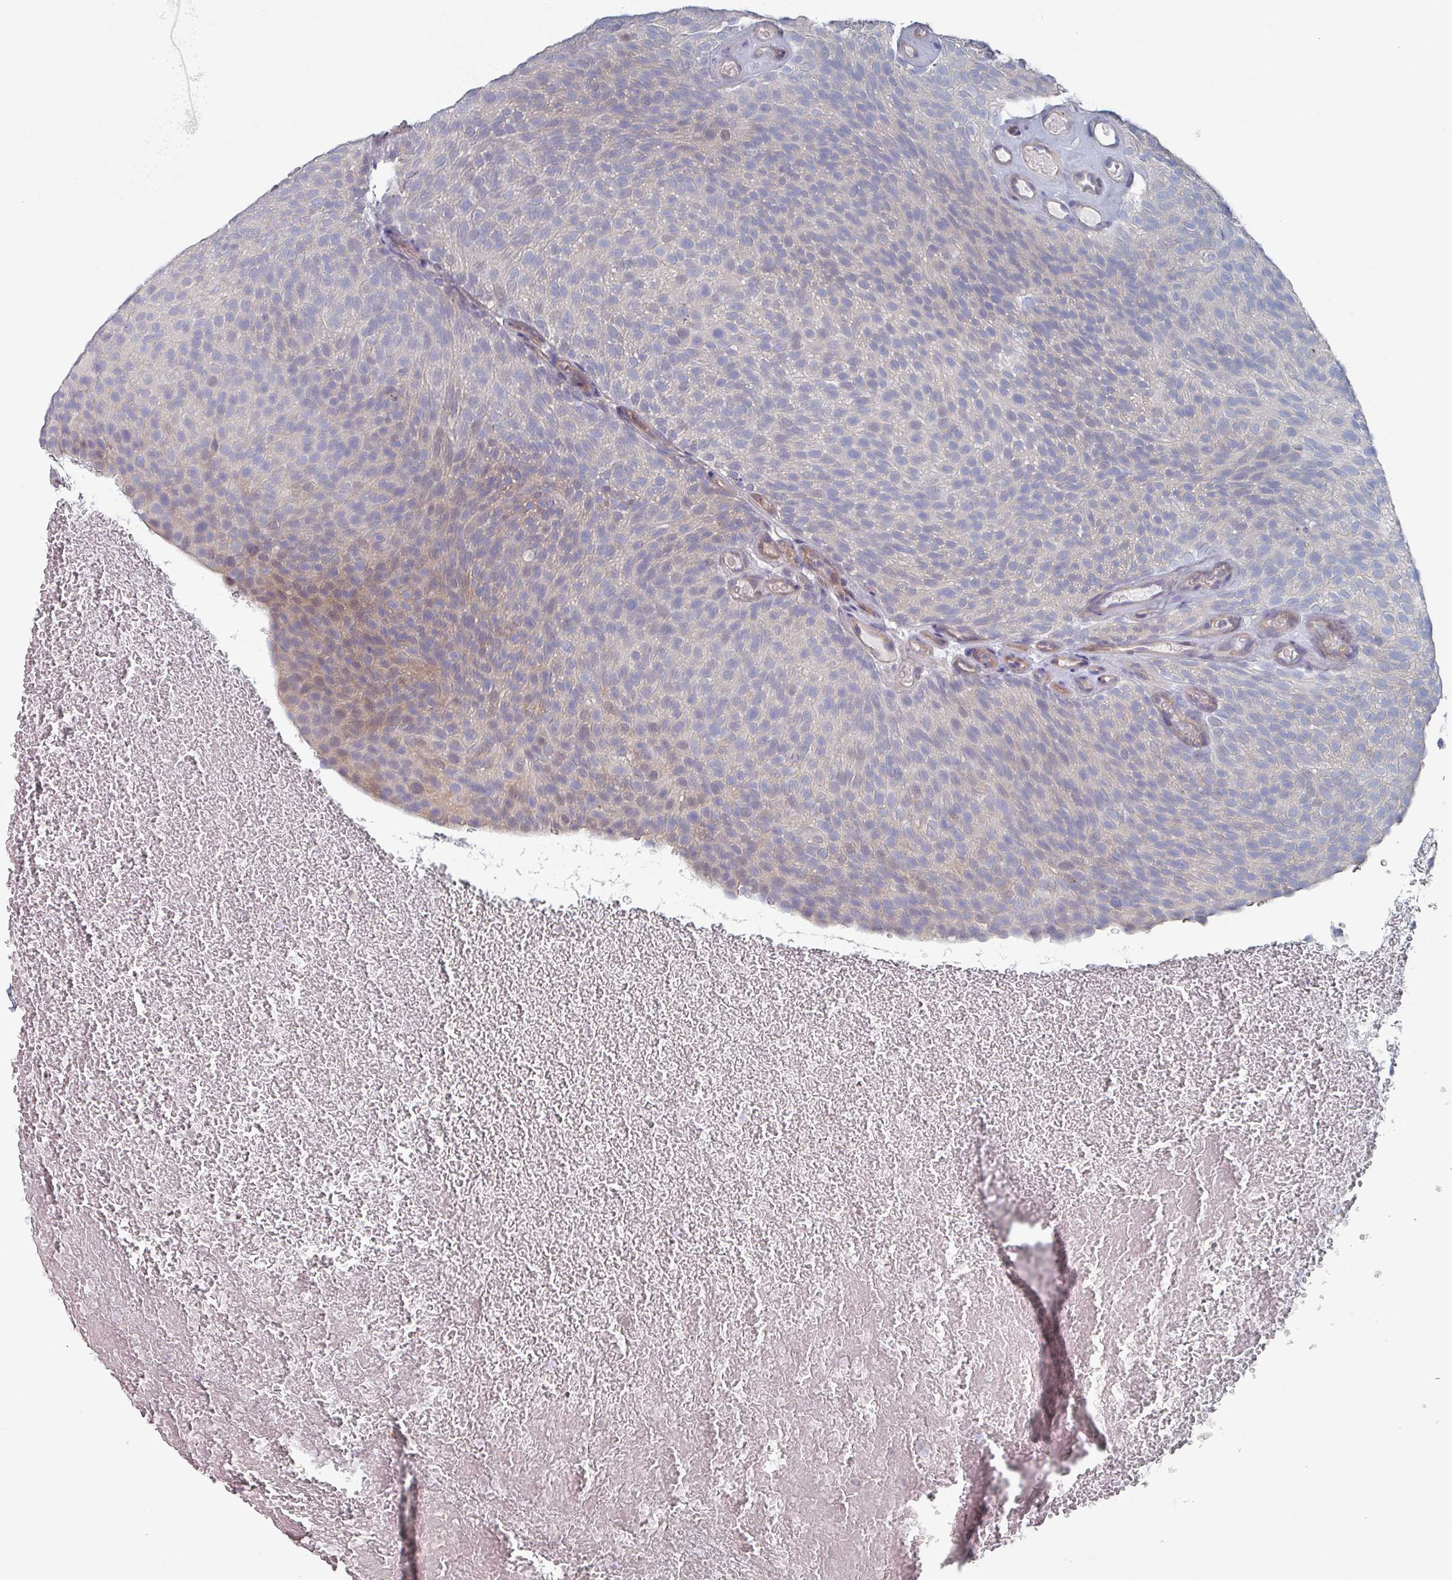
{"staining": {"intensity": "weak", "quantity": "<25%", "location": "cytoplasmic/membranous"}, "tissue": "urothelial cancer", "cell_type": "Tumor cells", "image_type": "cancer", "snomed": [{"axis": "morphology", "description": "Urothelial carcinoma, Low grade"}, {"axis": "topography", "description": "Urinary bladder"}], "caption": "High magnification brightfield microscopy of urothelial cancer stained with DAB (3,3'-diaminobenzidine) (brown) and counterstained with hematoxylin (blue): tumor cells show no significant staining.", "gene": "EFL1", "patient": {"sex": "male", "age": 78}}